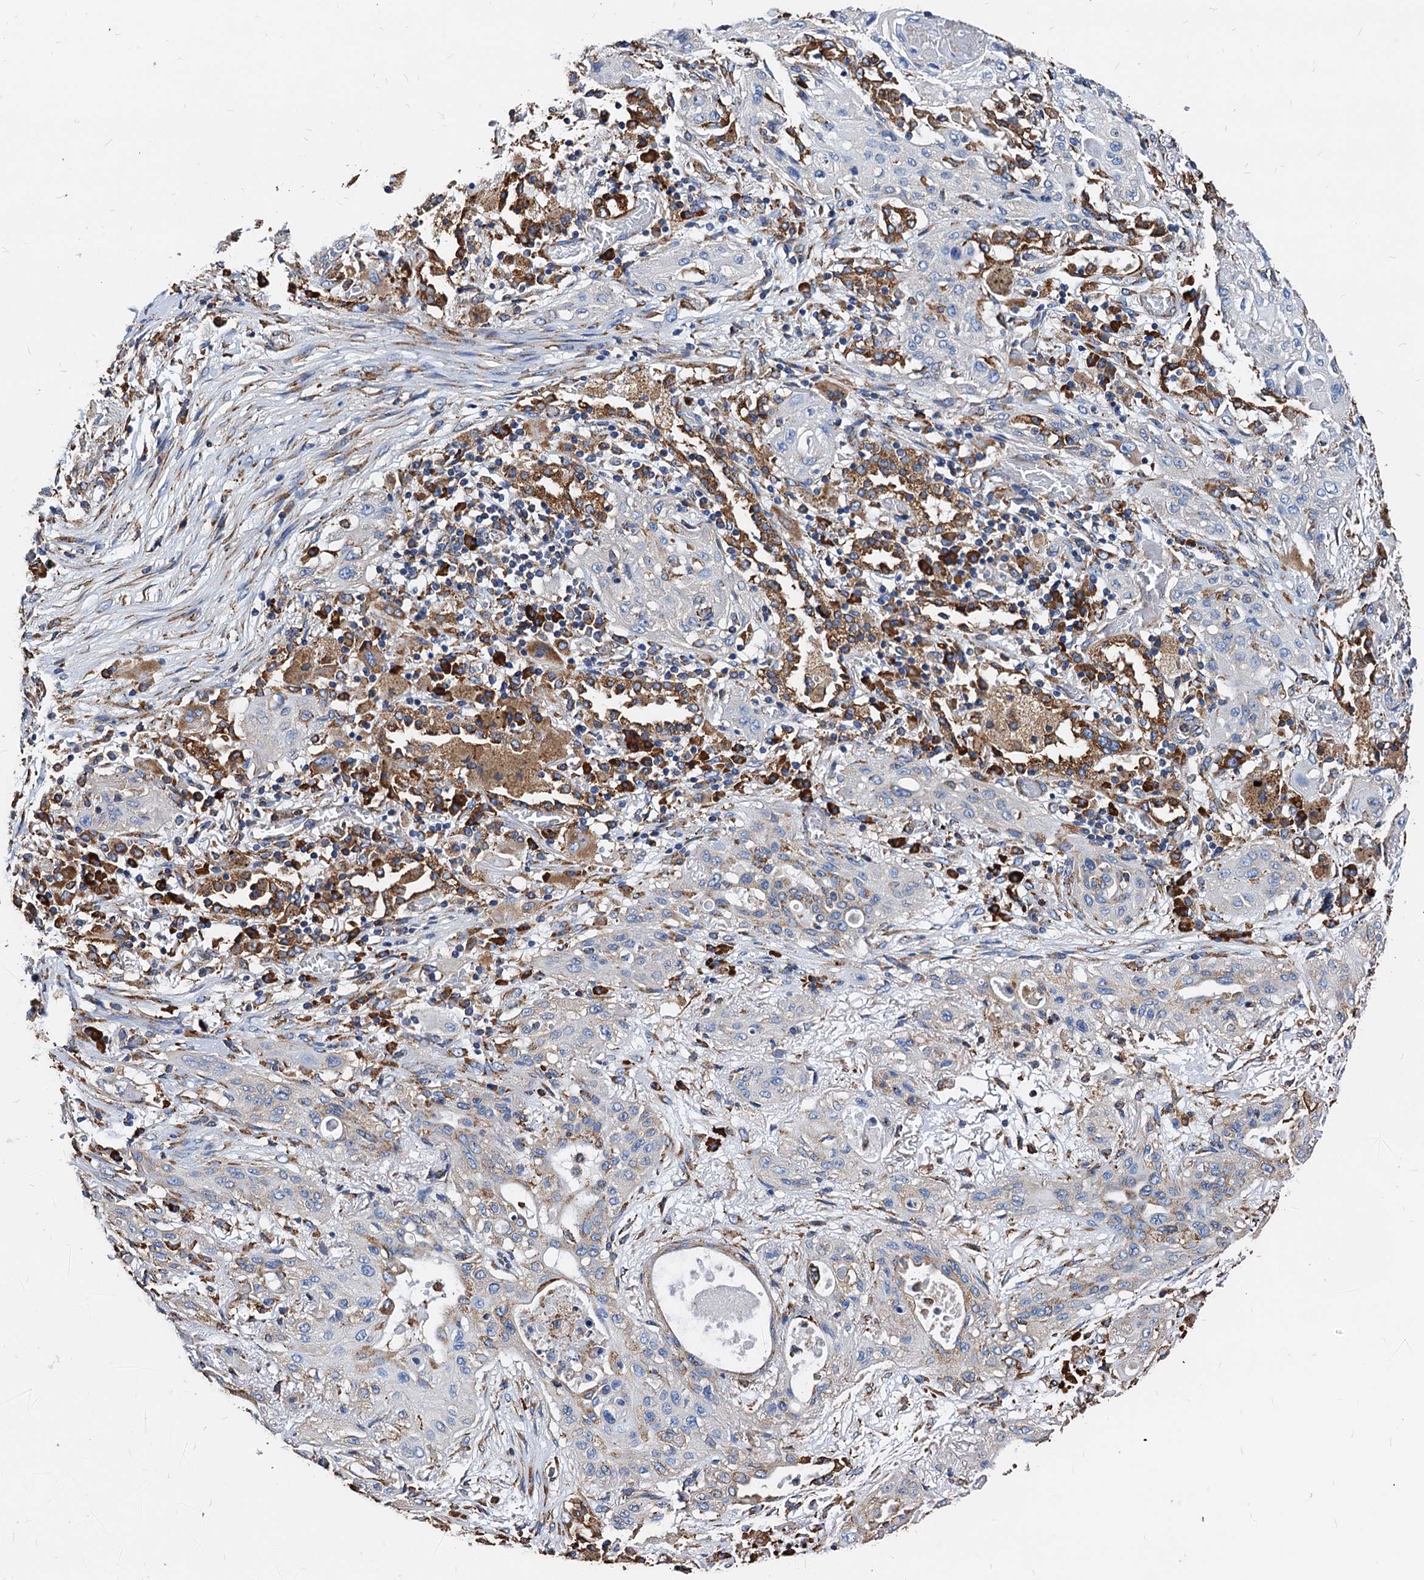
{"staining": {"intensity": "weak", "quantity": "<25%", "location": "cytoplasmic/membranous"}, "tissue": "lung cancer", "cell_type": "Tumor cells", "image_type": "cancer", "snomed": [{"axis": "morphology", "description": "Squamous cell carcinoma, NOS"}, {"axis": "topography", "description": "Lung"}], "caption": "Immunohistochemistry image of human lung squamous cell carcinoma stained for a protein (brown), which shows no staining in tumor cells.", "gene": "HSPA5", "patient": {"sex": "female", "age": 47}}